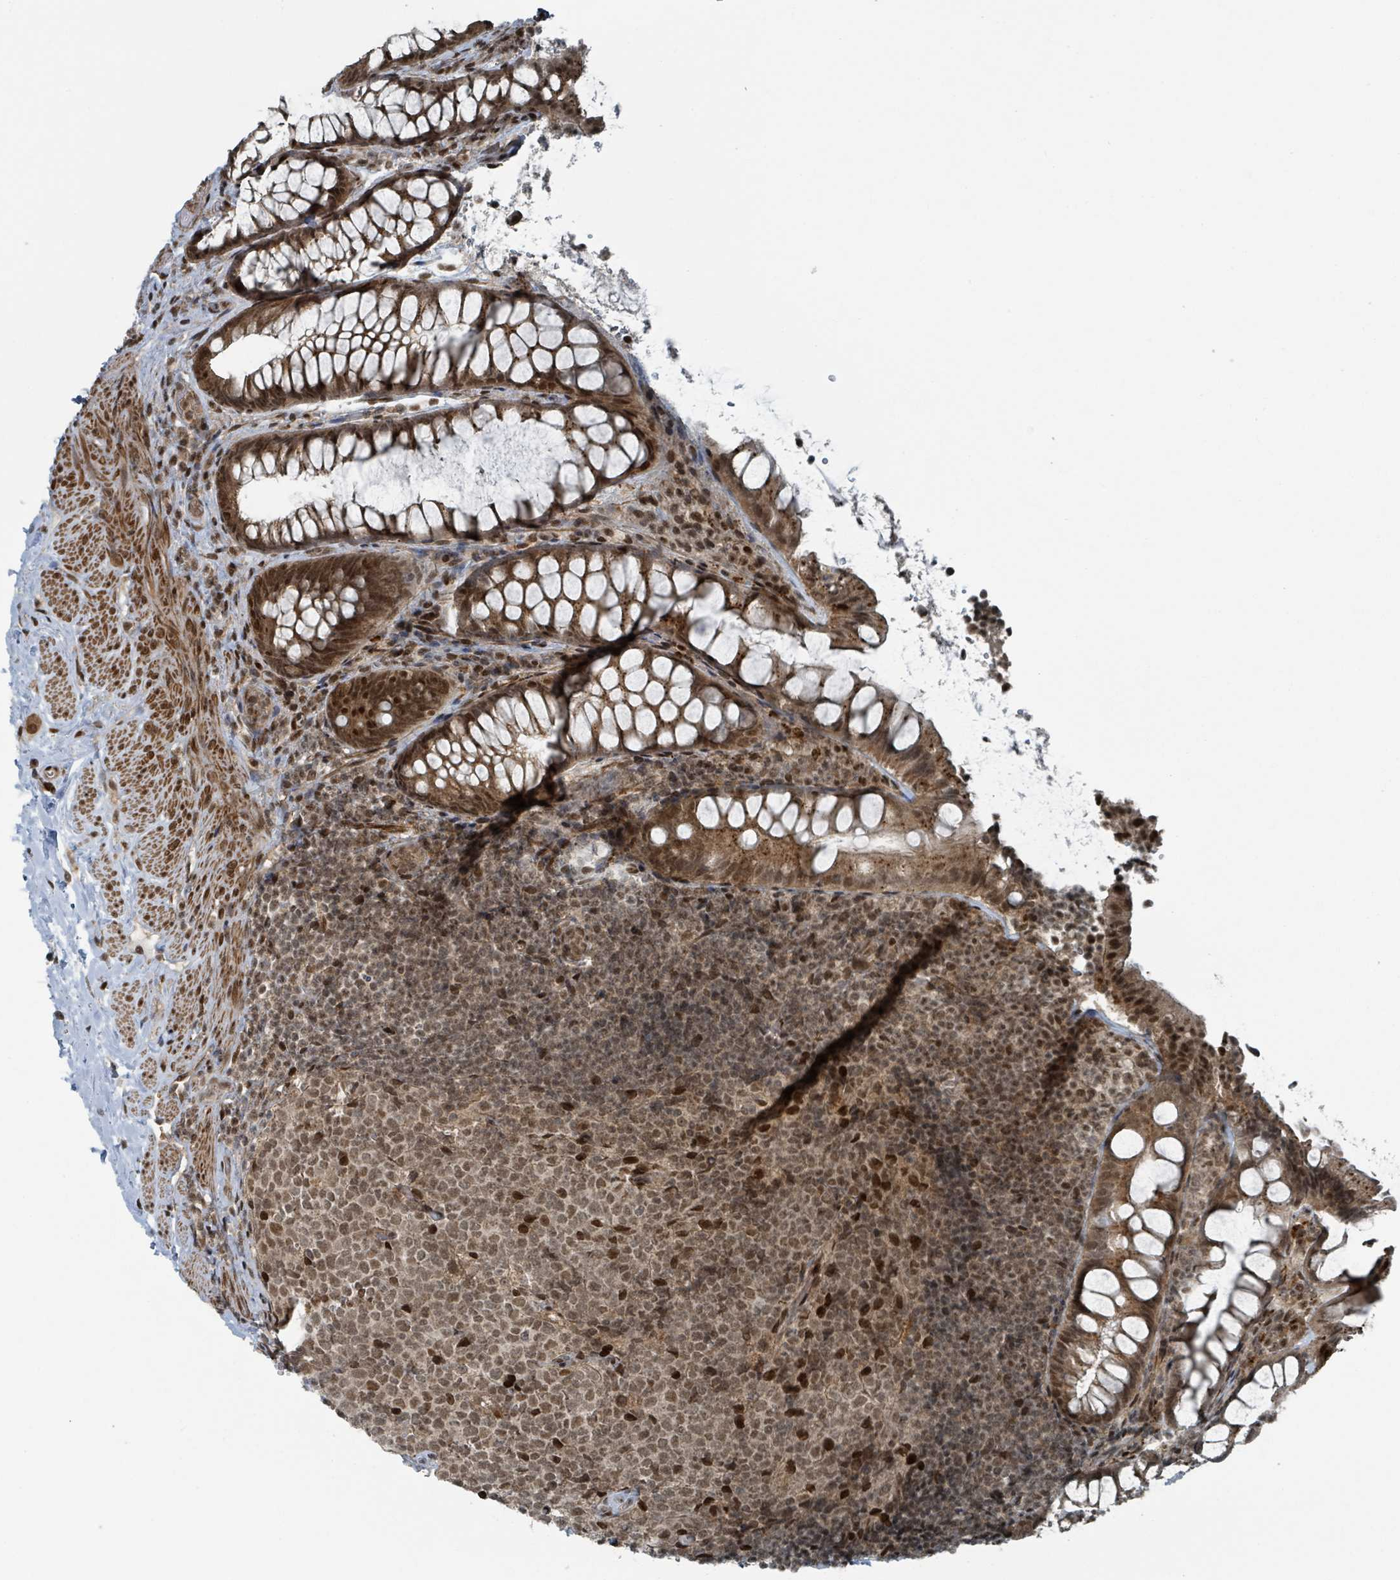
{"staining": {"intensity": "moderate", "quantity": ">75%", "location": "cytoplasmic/membranous,nuclear"}, "tissue": "rectum", "cell_type": "Glandular cells", "image_type": "normal", "snomed": [{"axis": "morphology", "description": "Normal tissue, NOS"}, {"axis": "topography", "description": "Rectum"}, {"axis": "topography", "description": "Peripheral nerve tissue"}], "caption": "Immunohistochemistry (IHC) photomicrograph of normal rectum: human rectum stained using immunohistochemistry demonstrates medium levels of moderate protein expression localized specifically in the cytoplasmic/membranous,nuclear of glandular cells, appearing as a cytoplasmic/membranous,nuclear brown color.", "gene": "PHIP", "patient": {"sex": "female", "age": 69}}